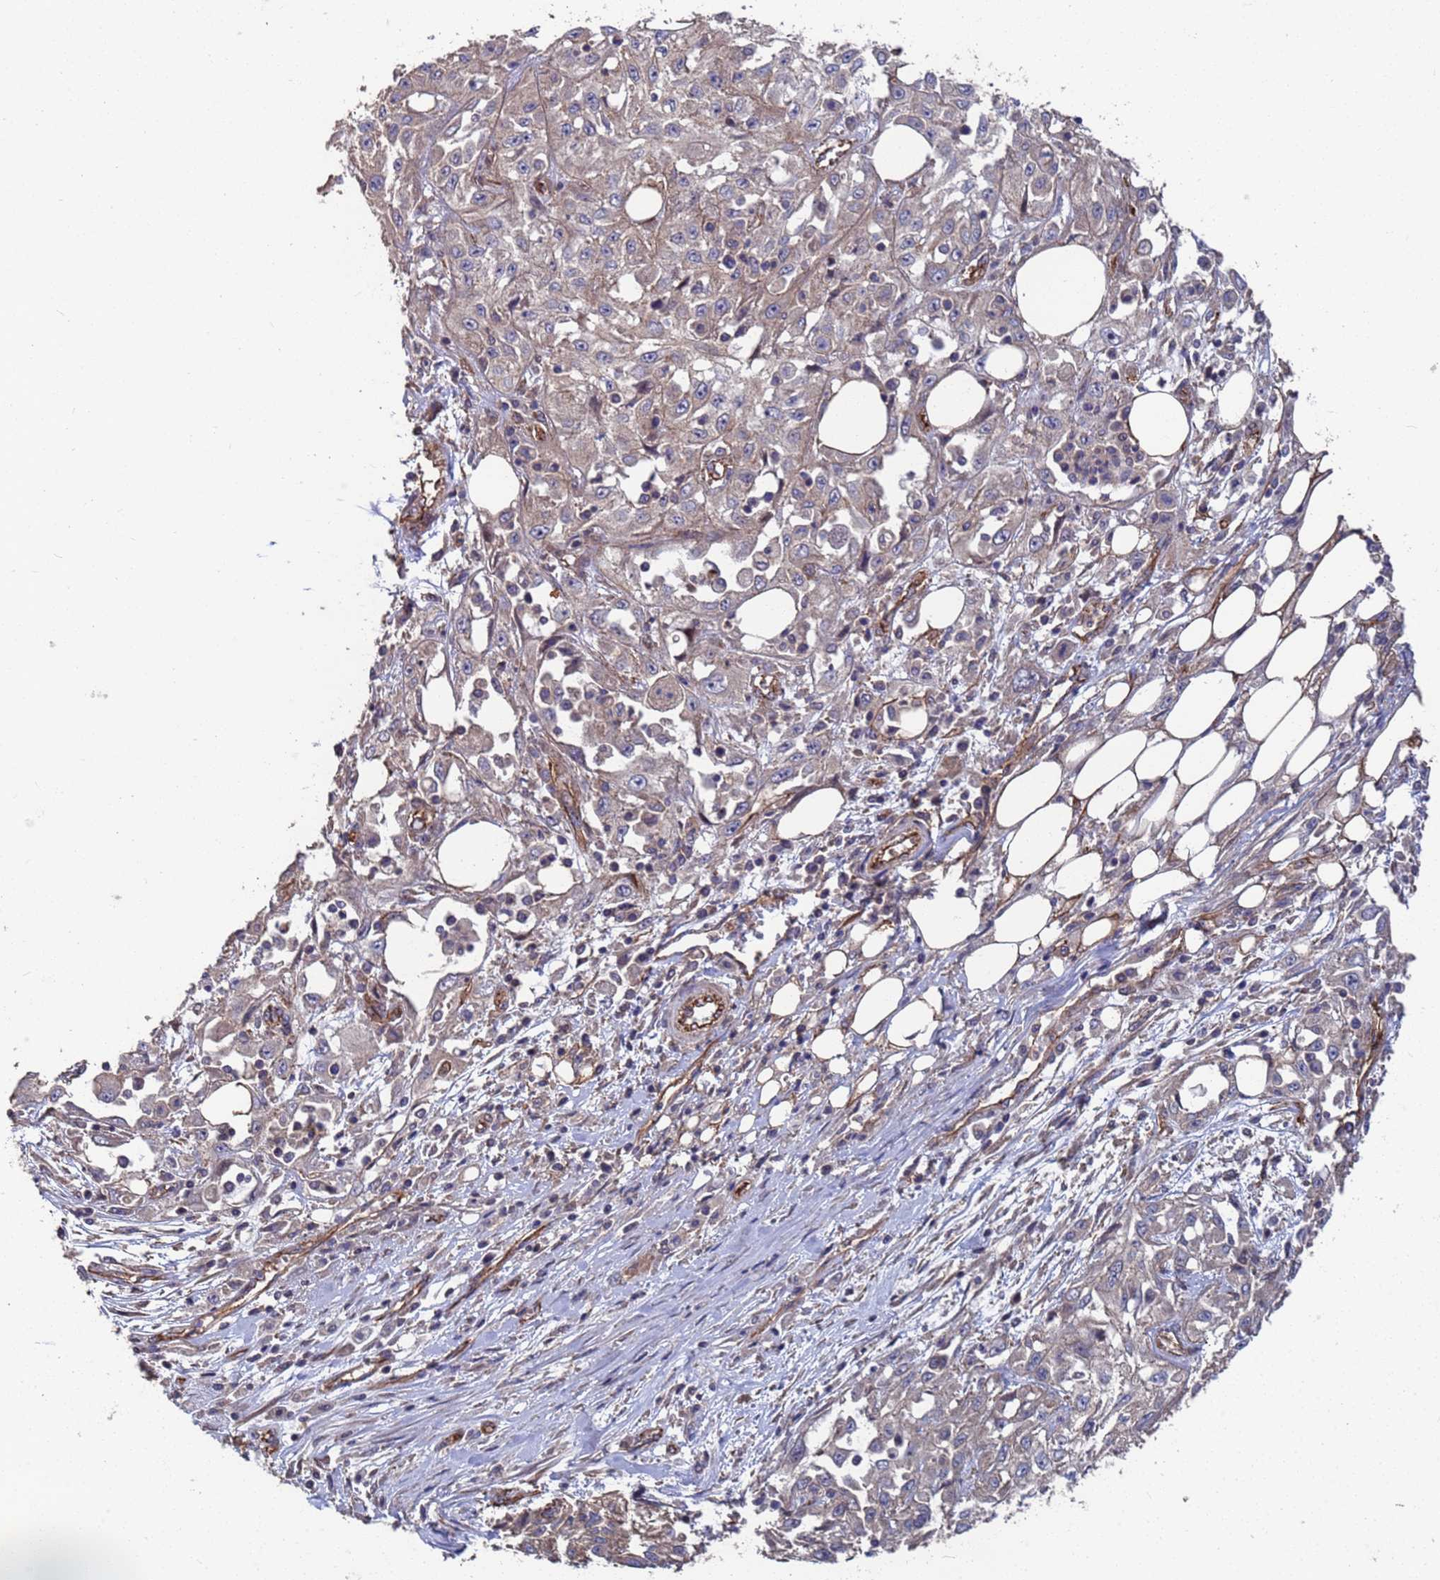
{"staining": {"intensity": "weak", "quantity": "<25%", "location": "cytoplasmic/membranous"}, "tissue": "skin cancer", "cell_type": "Tumor cells", "image_type": "cancer", "snomed": [{"axis": "morphology", "description": "Squamous cell carcinoma, NOS"}, {"axis": "morphology", "description": "Squamous cell carcinoma, metastatic, NOS"}, {"axis": "topography", "description": "Skin"}, {"axis": "topography", "description": "Lymph node"}], "caption": "Image shows no significant protein expression in tumor cells of squamous cell carcinoma (skin).", "gene": "NDUFAF6", "patient": {"sex": "male", "age": 75}}